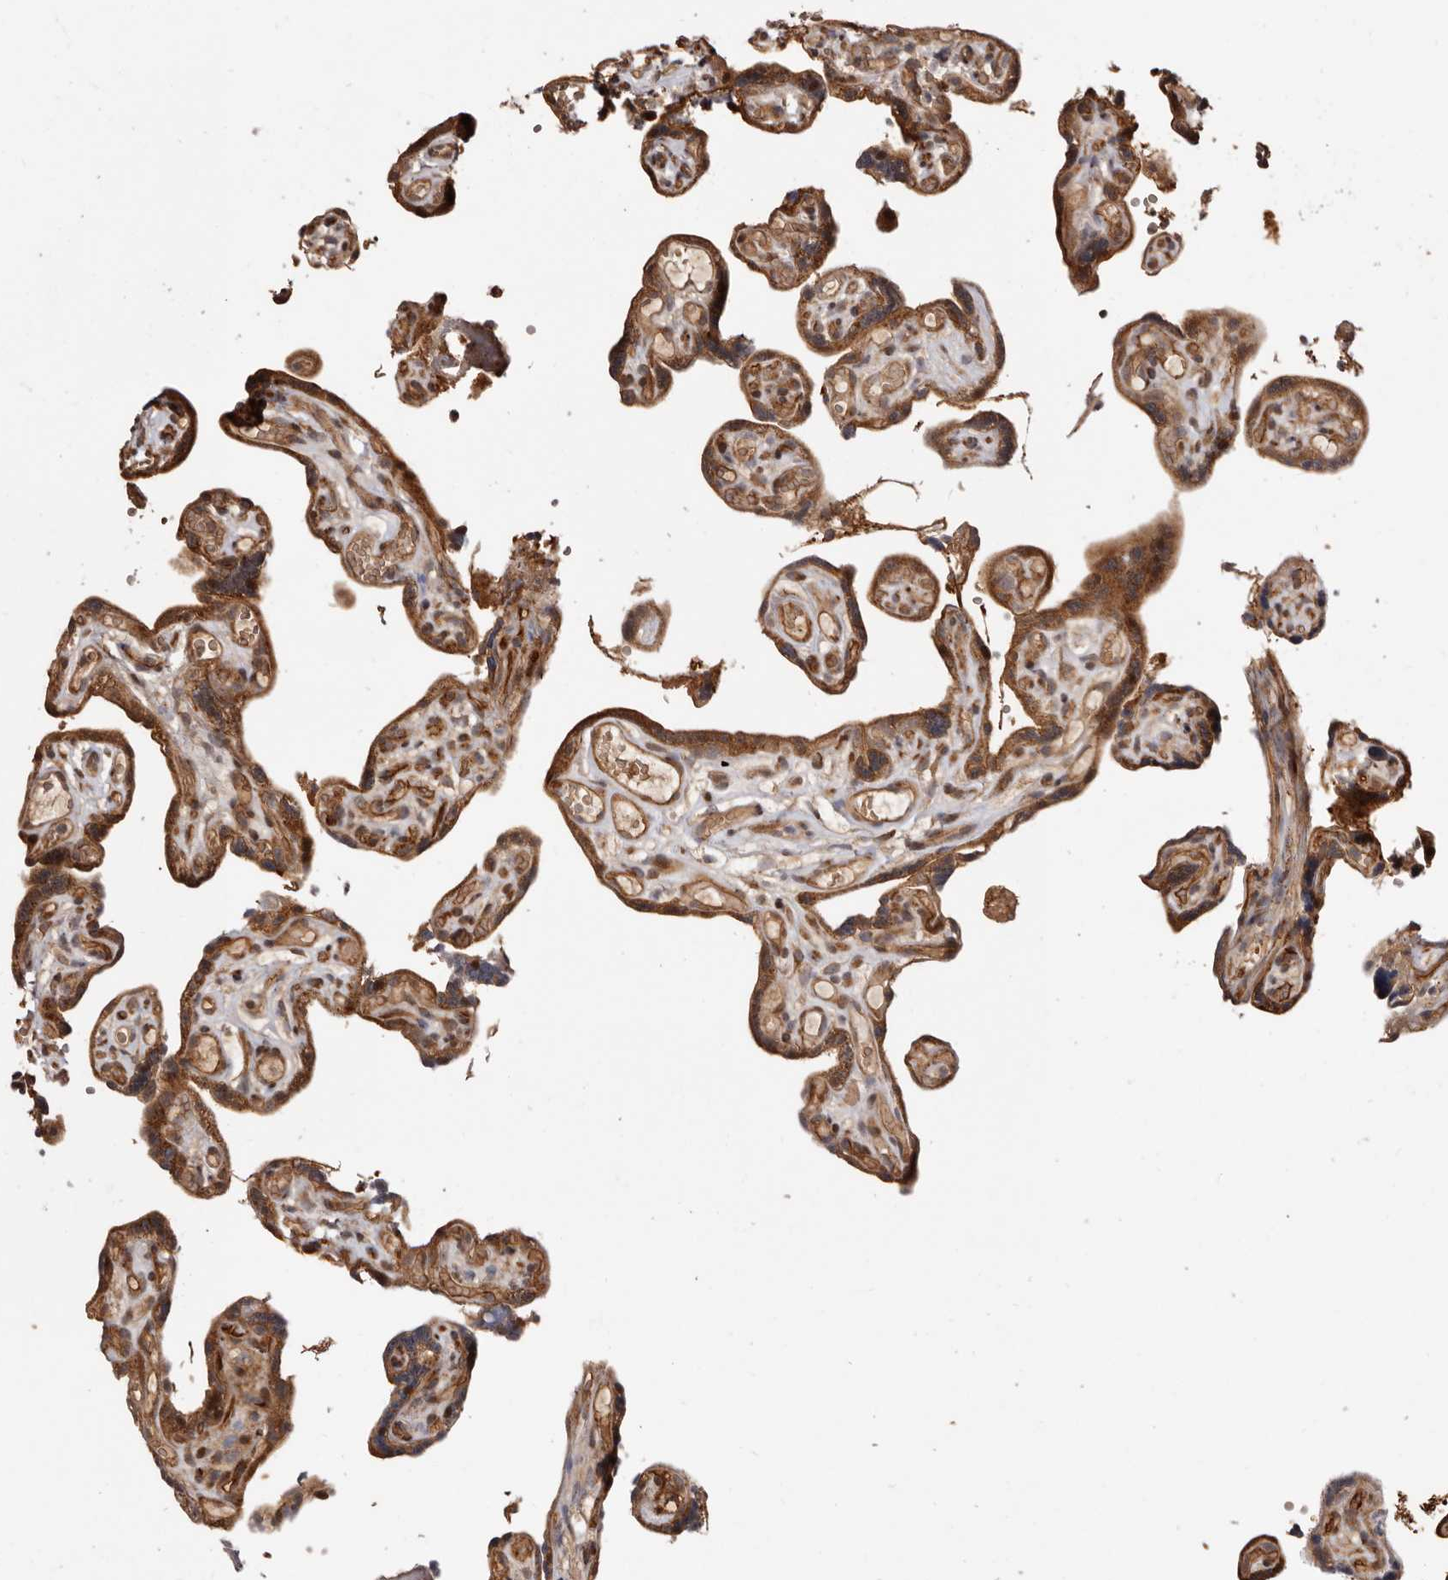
{"staining": {"intensity": "strong", "quantity": ">75%", "location": "cytoplasmic/membranous"}, "tissue": "placenta", "cell_type": "Decidual cells", "image_type": "normal", "snomed": [{"axis": "morphology", "description": "Normal tissue, NOS"}, {"axis": "topography", "description": "Placenta"}], "caption": "Protein analysis of normal placenta exhibits strong cytoplasmic/membranous positivity in approximately >75% of decidual cells.", "gene": "GPR27", "patient": {"sex": "female", "age": 30}}